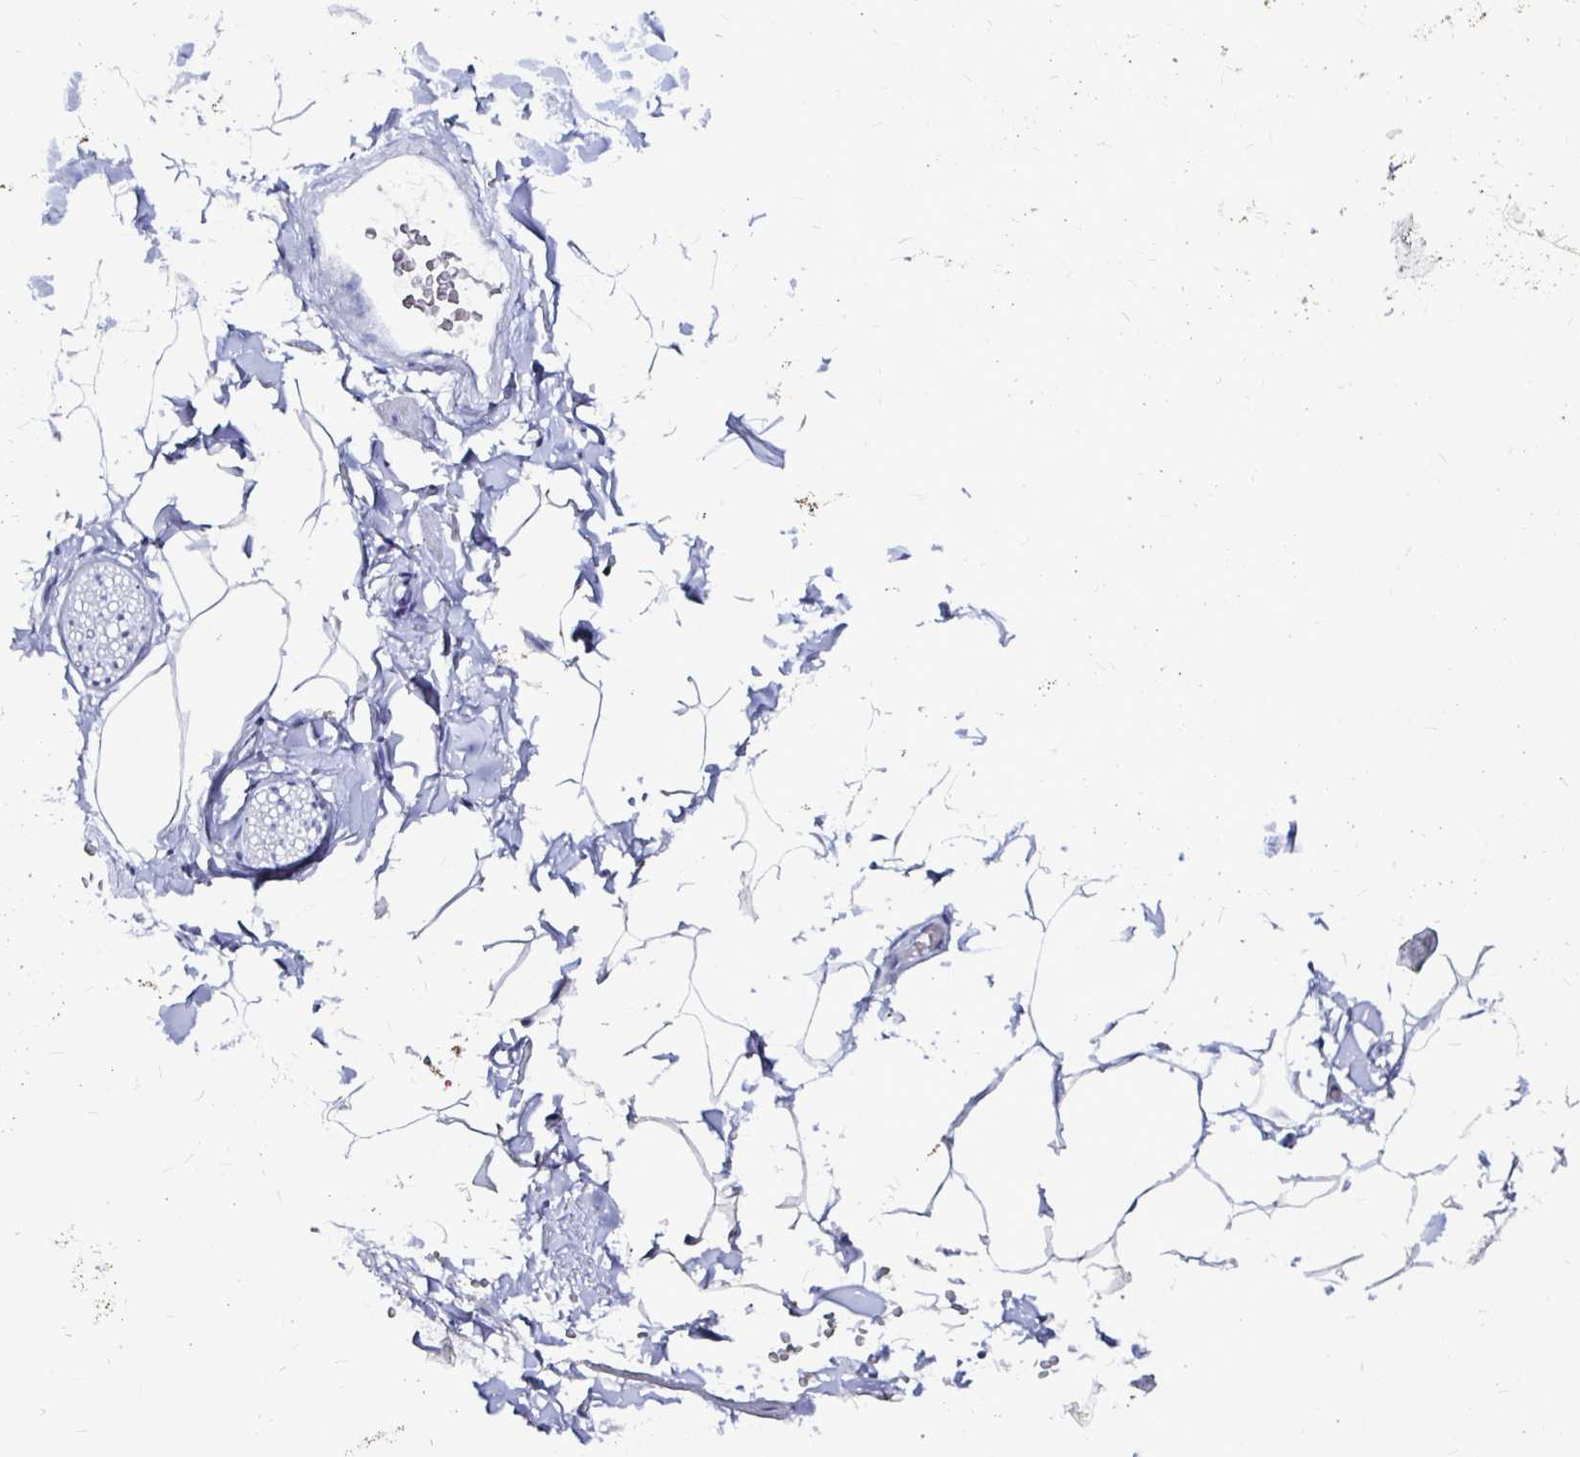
{"staining": {"intensity": "negative", "quantity": "none", "location": "none"}, "tissue": "adipose tissue", "cell_type": "Adipocytes", "image_type": "normal", "snomed": [{"axis": "morphology", "description": "Normal tissue, NOS"}, {"axis": "topography", "description": "Epididymis"}, {"axis": "topography", "description": "Peripheral nerve tissue"}], "caption": "Protein analysis of unremarkable adipose tissue reveals no significant positivity in adipocytes.", "gene": "LUZP4", "patient": {"sex": "male", "age": 32}}